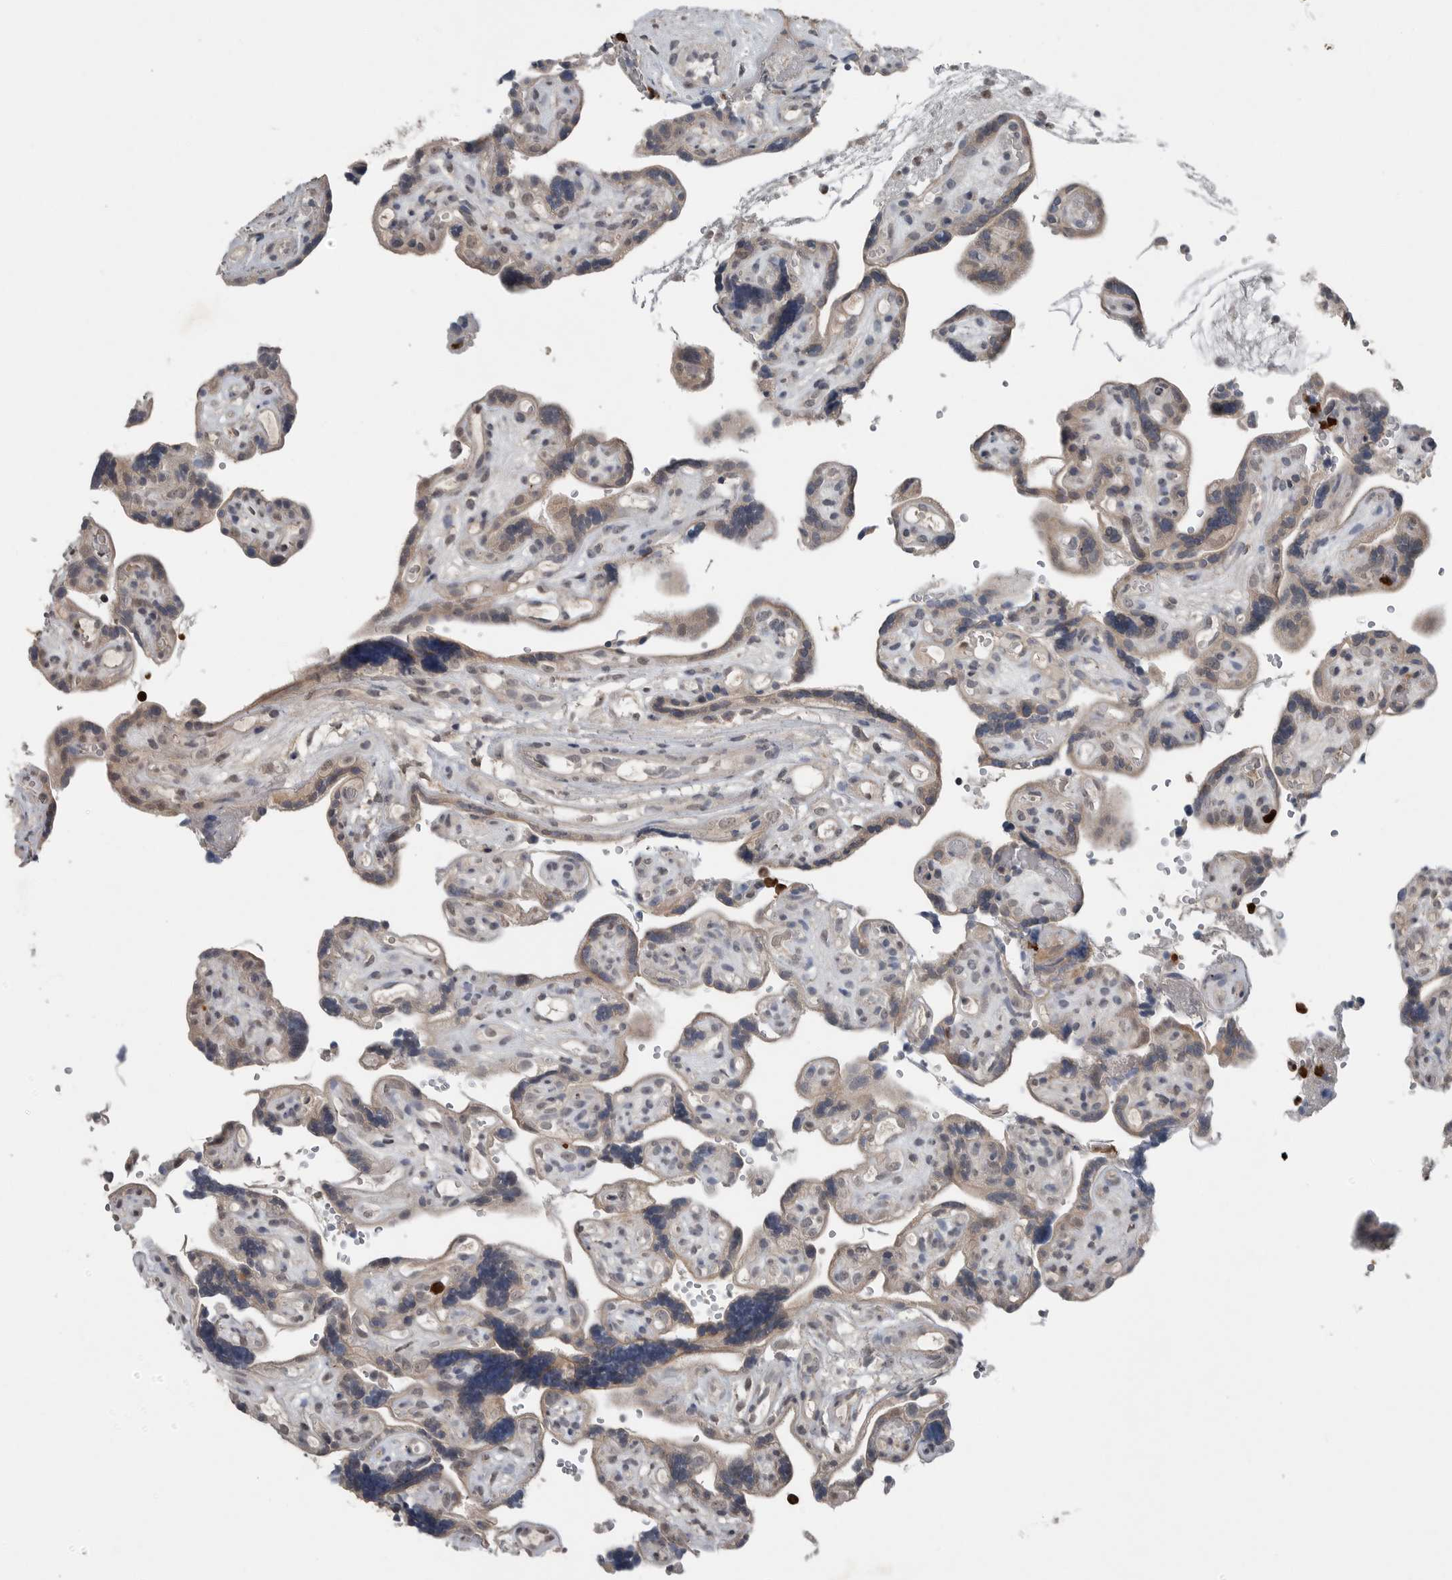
{"staining": {"intensity": "moderate", "quantity": ">75%", "location": "cytoplasmic/membranous"}, "tissue": "placenta", "cell_type": "Decidual cells", "image_type": "normal", "snomed": [{"axis": "morphology", "description": "Normal tissue, NOS"}, {"axis": "topography", "description": "Placenta"}], "caption": "Immunohistochemical staining of normal human placenta reveals moderate cytoplasmic/membranous protein staining in approximately >75% of decidual cells. (DAB = brown stain, brightfield microscopy at high magnification).", "gene": "SCP2", "patient": {"sex": "female", "age": 30}}